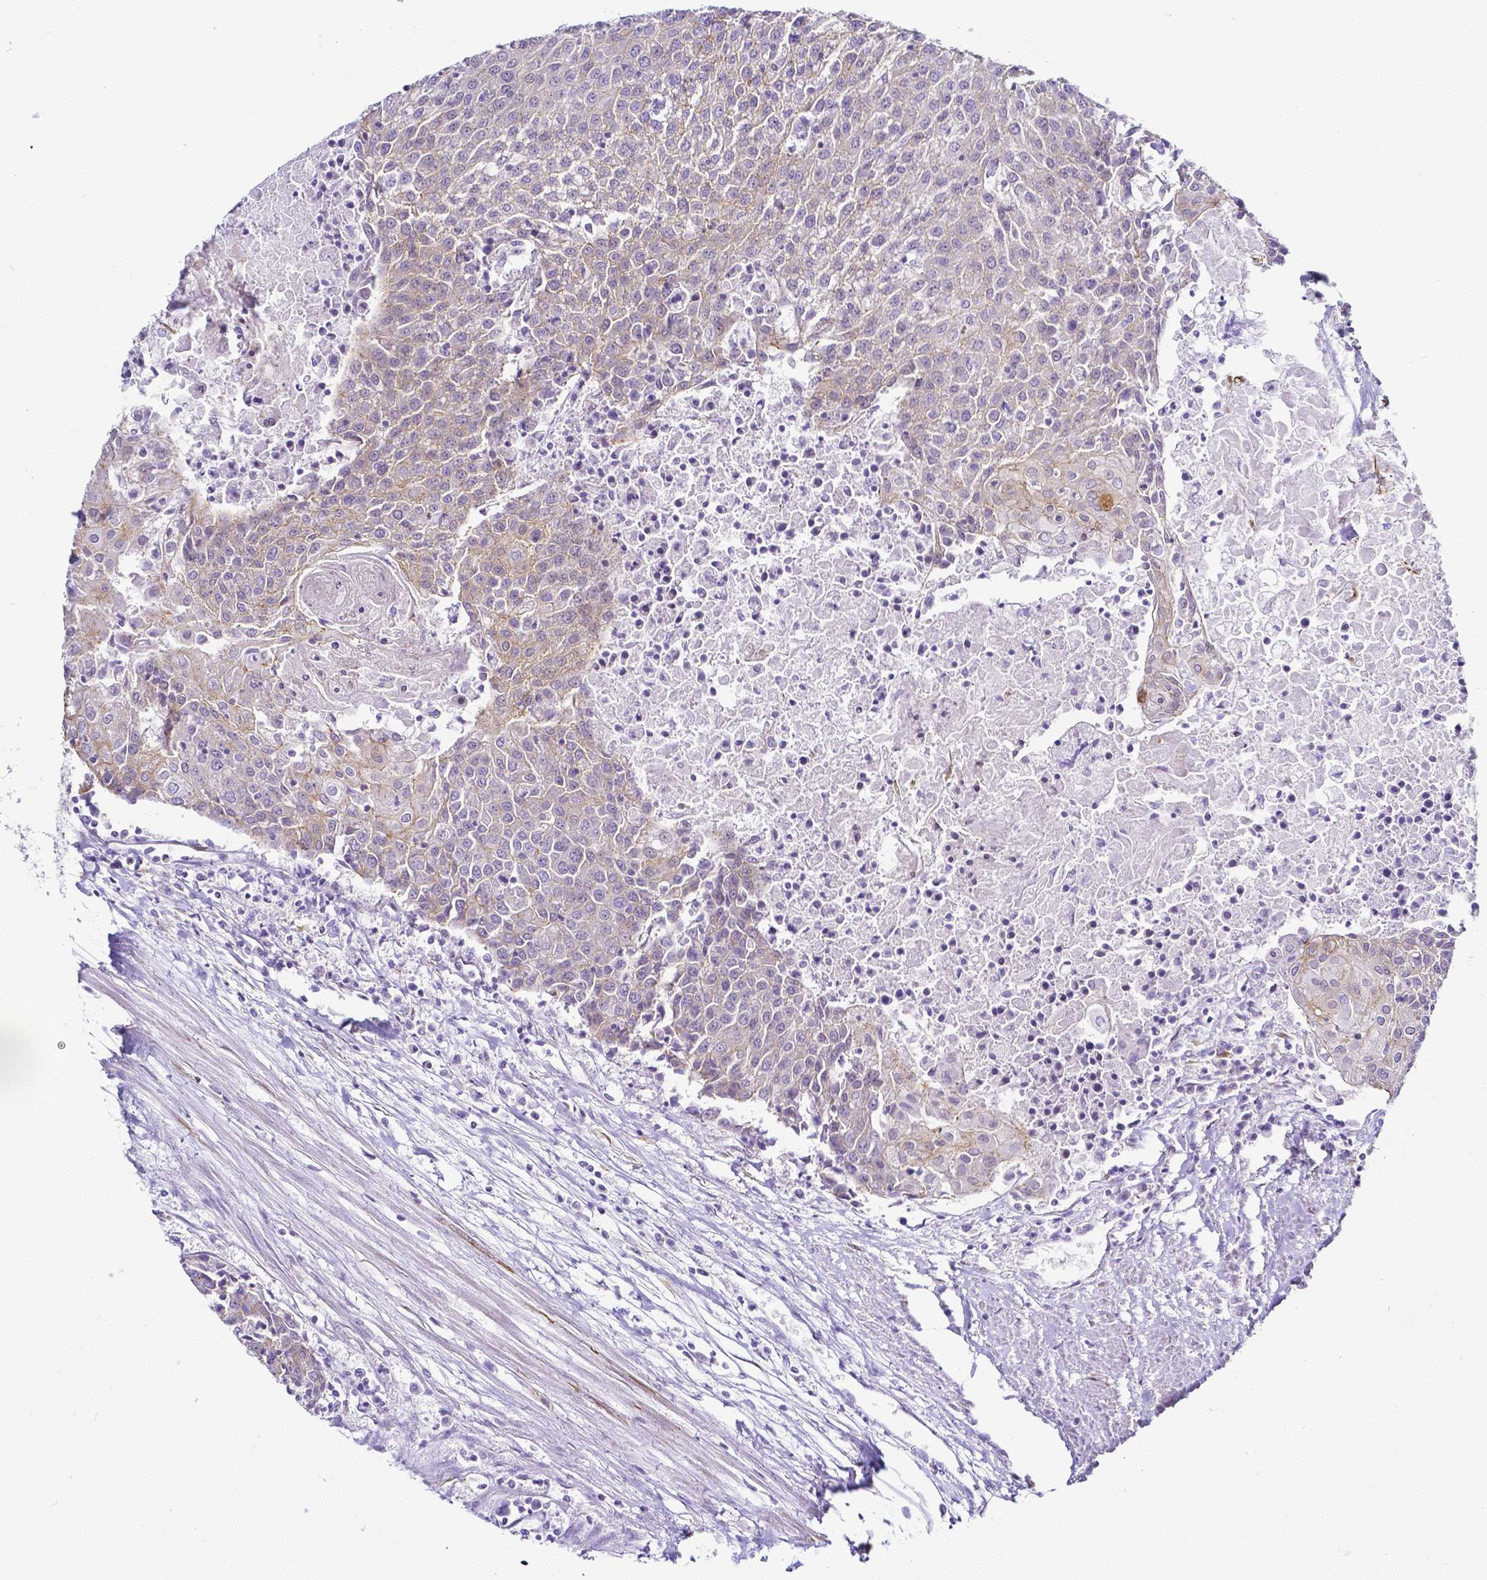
{"staining": {"intensity": "weak", "quantity": "<25%", "location": "cytoplasmic/membranous"}, "tissue": "urothelial cancer", "cell_type": "Tumor cells", "image_type": "cancer", "snomed": [{"axis": "morphology", "description": "Urothelial carcinoma, High grade"}, {"axis": "topography", "description": "Urinary bladder"}], "caption": "Tumor cells show no significant protein positivity in urothelial cancer. (Stains: DAB immunohistochemistry with hematoxylin counter stain, Microscopy: brightfield microscopy at high magnification).", "gene": "FAM83G", "patient": {"sex": "female", "age": 85}}